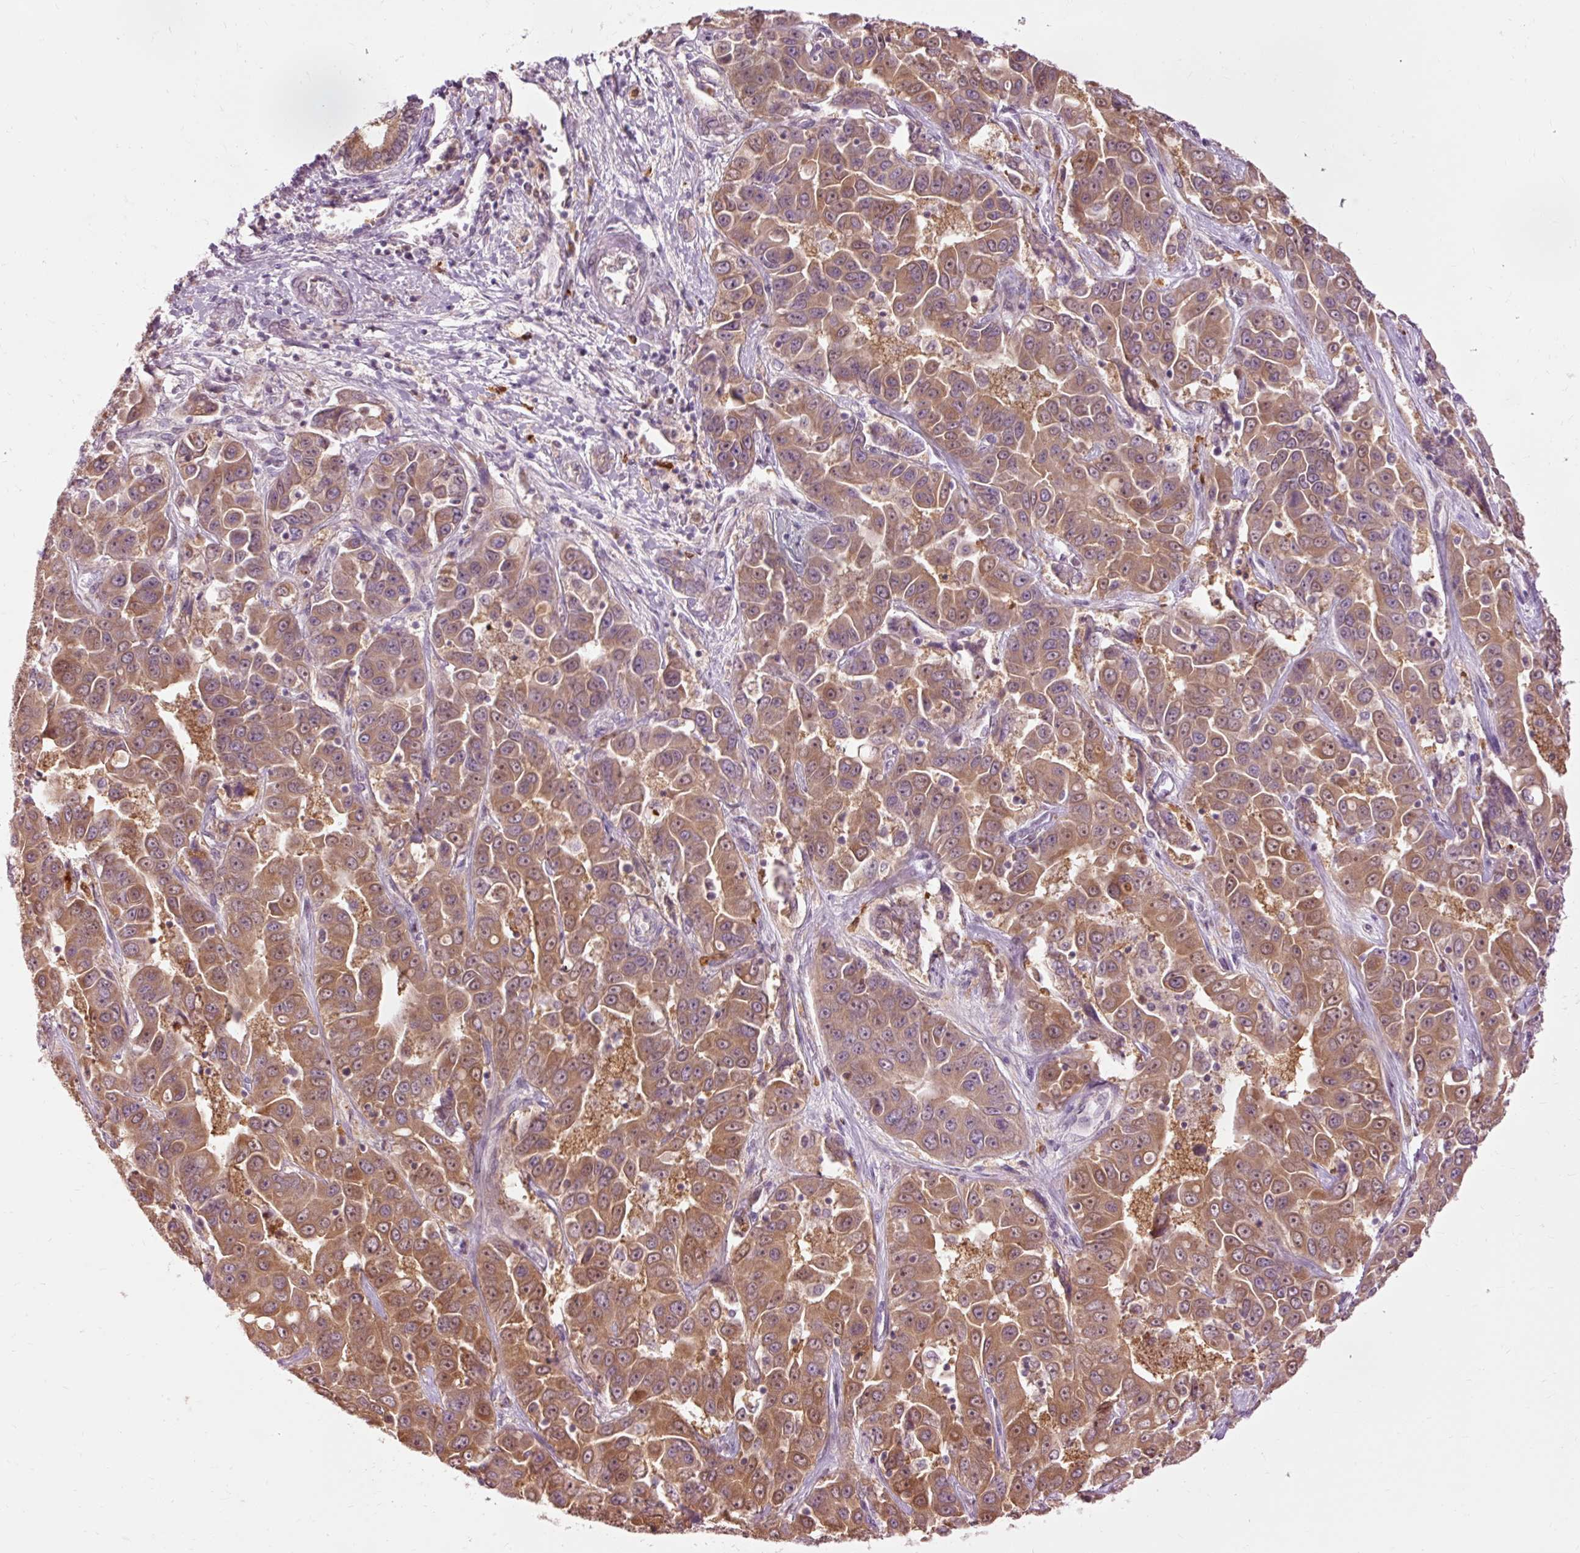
{"staining": {"intensity": "moderate", "quantity": ">75%", "location": "cytoplasmic/membranous"}, "tissue": "liver cancer", "cell_type": "Tumor cells", "image_type": "cancer", "snomed": [{"axis": "morphology", "description": "Cholangiocarcinoma"}, {"axis": "topography", "description": "Liver"}], "caption": "Moderate cytoplasmic/membranous positivity for a protein is identified in about >75% of tumor cells of cholangiocarcinoma (liver) using IHC.", "gene": "PRDX5", "patient": {"sex": "female", "age": 52}}